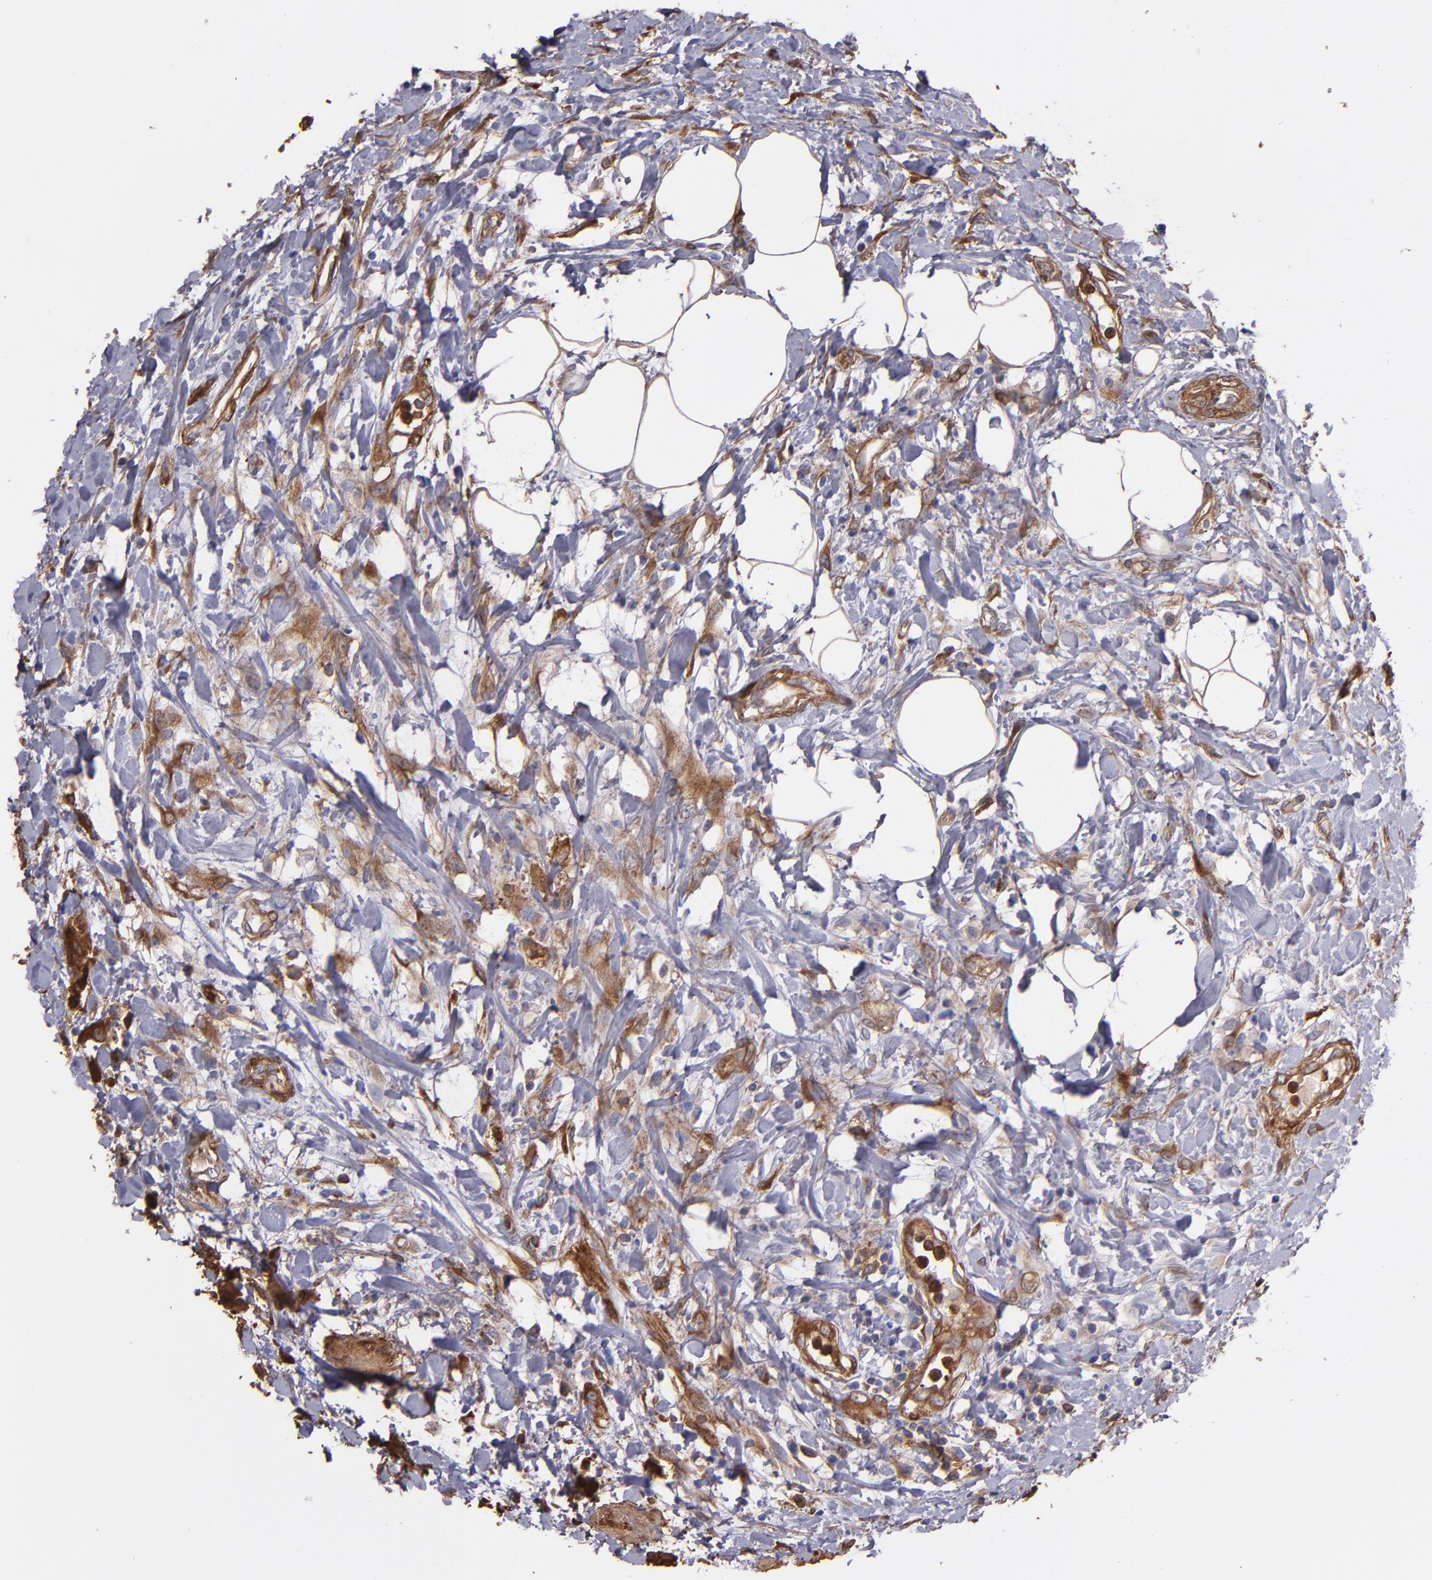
{"staining": {"intensity": "strong", "quantity": ">75%", "location": "cytoplasmic/membranous"}, "tissue": "urothelial cancer", "cell_type": "Tumor cells", "image_type": "cancer", "snomed": [{"axis": "morphology", "description": "Urothelial carcinoma, High grade"}, {"axis": "topography", "description": "Urinary bladder"}], "caption": "A high amount of strong cytoplasmic/membranous positivity is appreciated in approximately >75% of tumor cells in urothelial cancer tissue.", "gene": "VCL", "patient": {"sex": "male", "age": 56}}